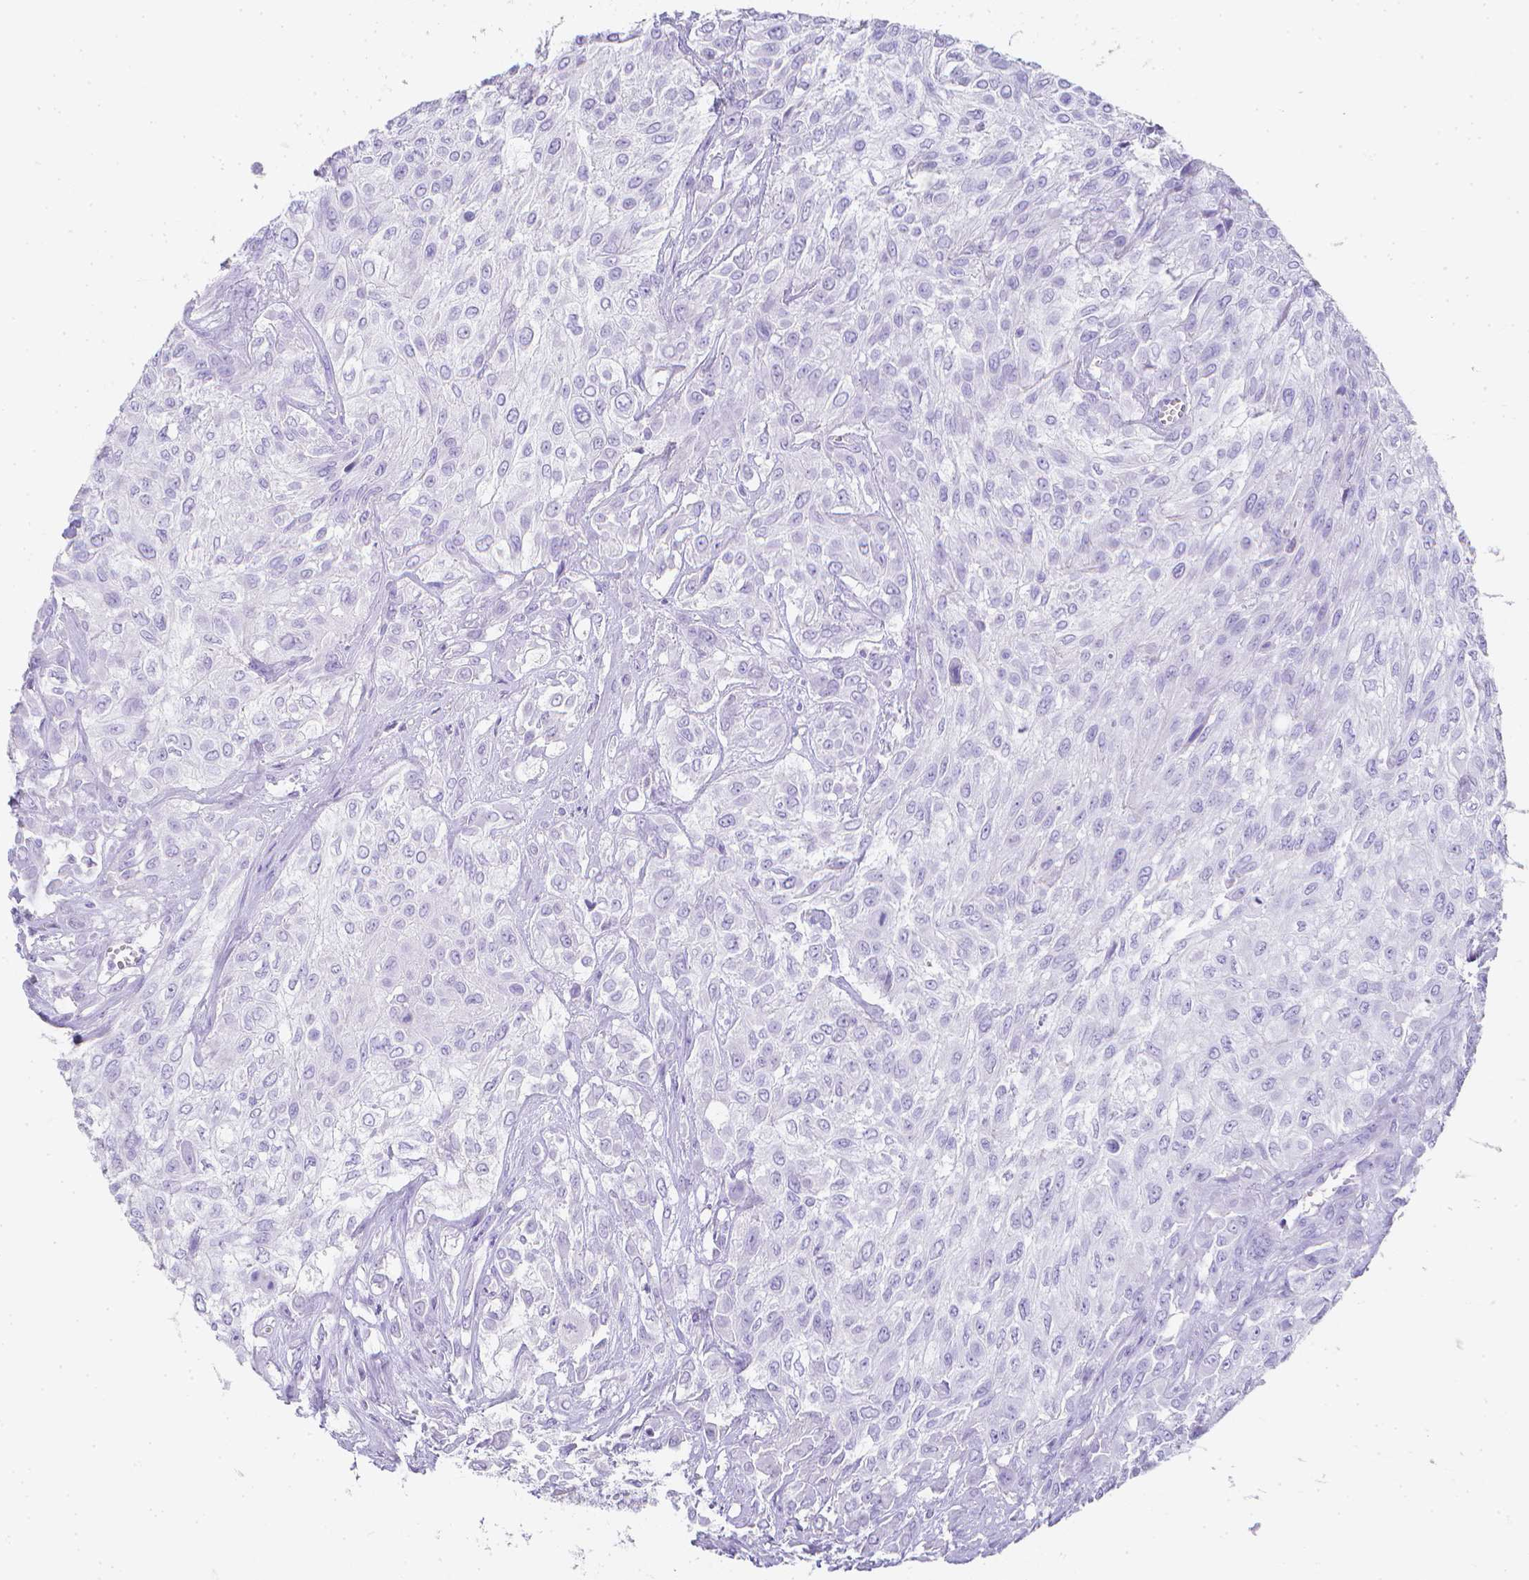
{"staining": {"intensity": "negative", "quantity": "none", "location": "none"}, "tissue": "urothelial cancer", "cell_type": "Tumor cells", "image_type": "cancer", "snomed": [{"axis": "morphology", "description": "Urothelial carcinoma, High grade"}, {"axis": "topography", "description": "Urinary bladder"}], "caption": "Human high-grade urothelial carcinoma stained for a protein using immunohistochemistry (IHC) demonstrates no positivity in tumor cells.", "gene": "LGALS4", "patient": {"sex": "male", "age": 57}}